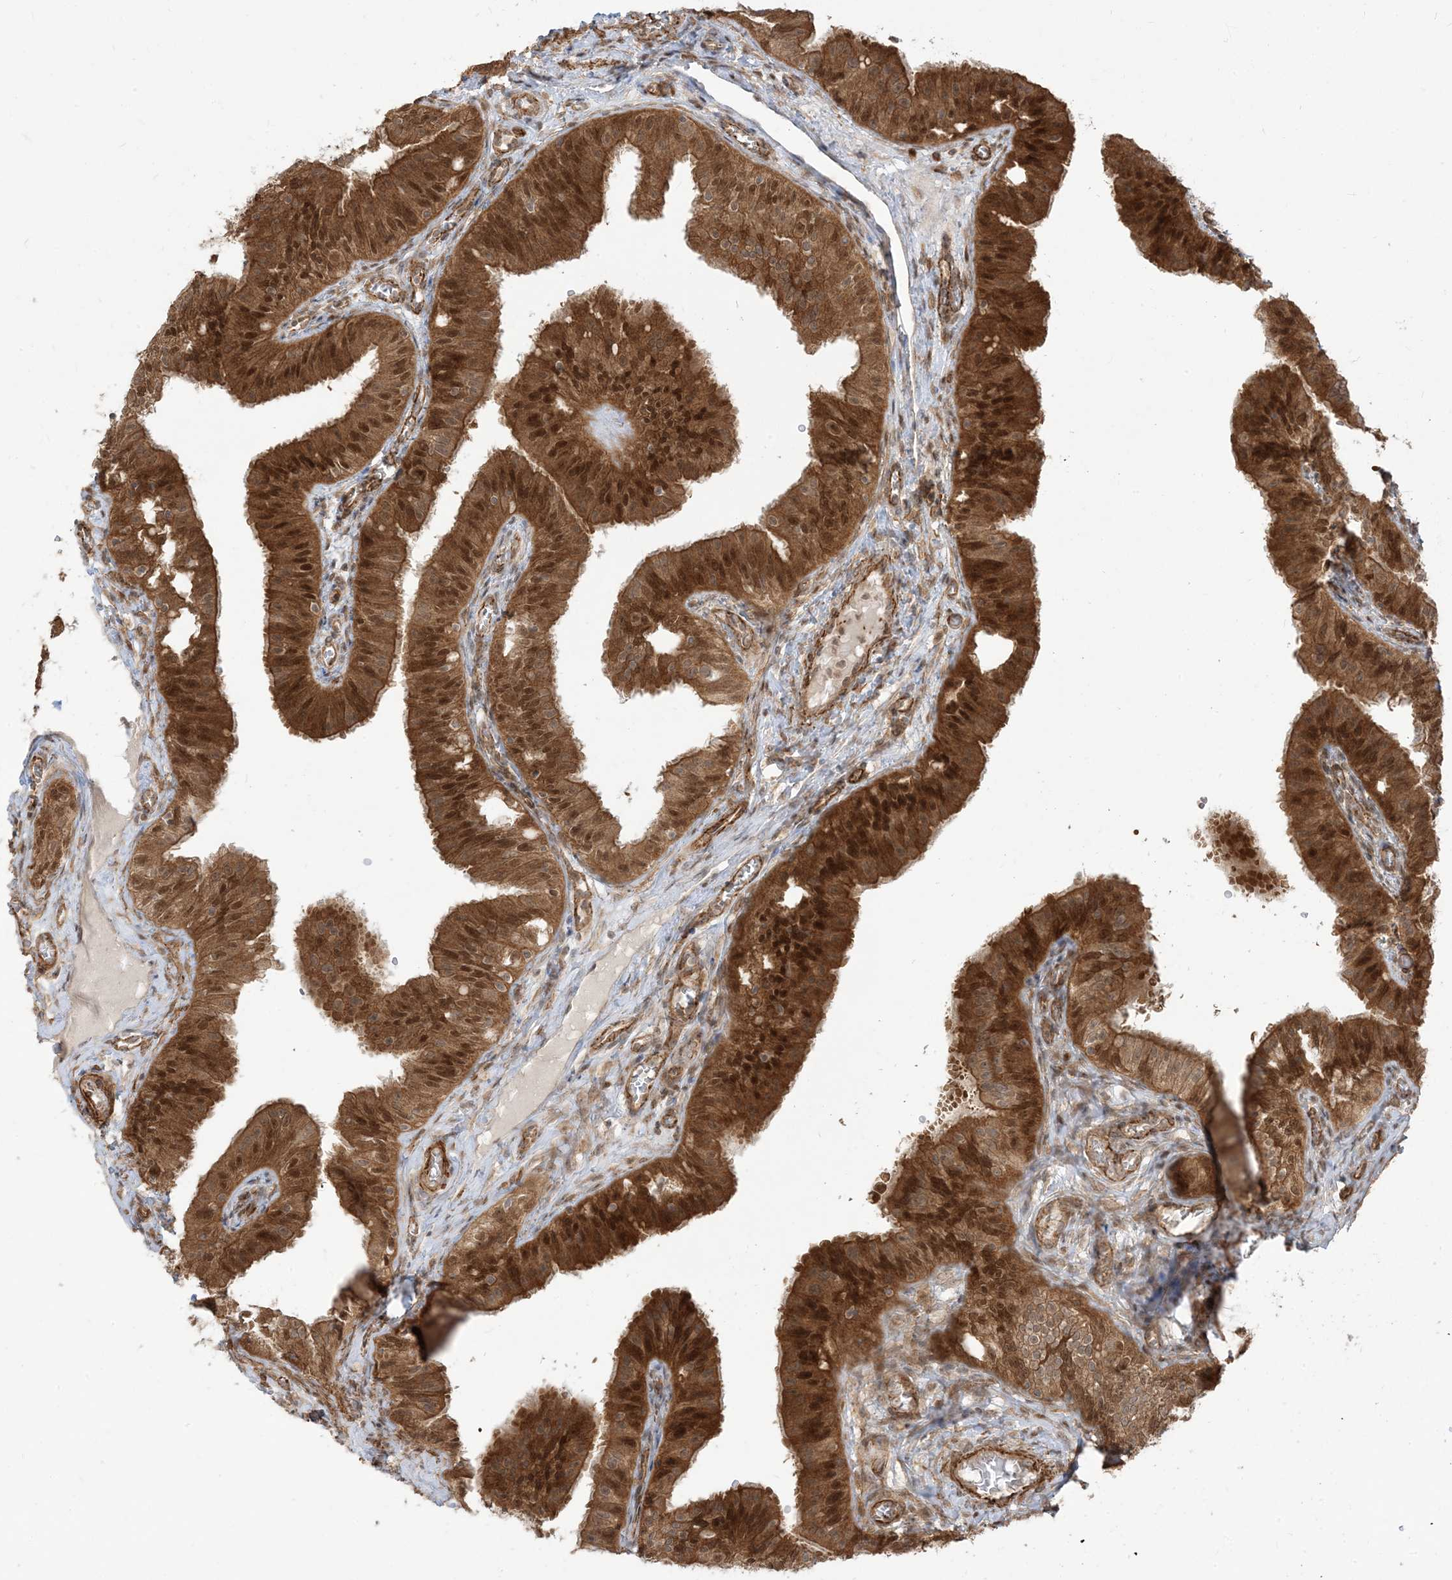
{"staining": {"intensity": "strong", "quantity": ">75%", "location": "cytoplasmic/membranous,nuclear"}, "tissue": "fallopian tube", "cell_type": "Glandular cells", "image_type": "normal", "snomed": [{"axis": "morphology", "description": "Normal tissue, NOS"}, {"axis": "topography", "description": "Fallopian tube"}, {"axis": "topography", "description": "Ovary"}], "caption": "This micrograph displays IHC staining of normal human fallopian tube, with high strong cytoplasmic/membranous,nuclear expression in approximately >75% of glandular cells.", "gene": "TBCC", "patient": {"sex": "female", "age": 42}}